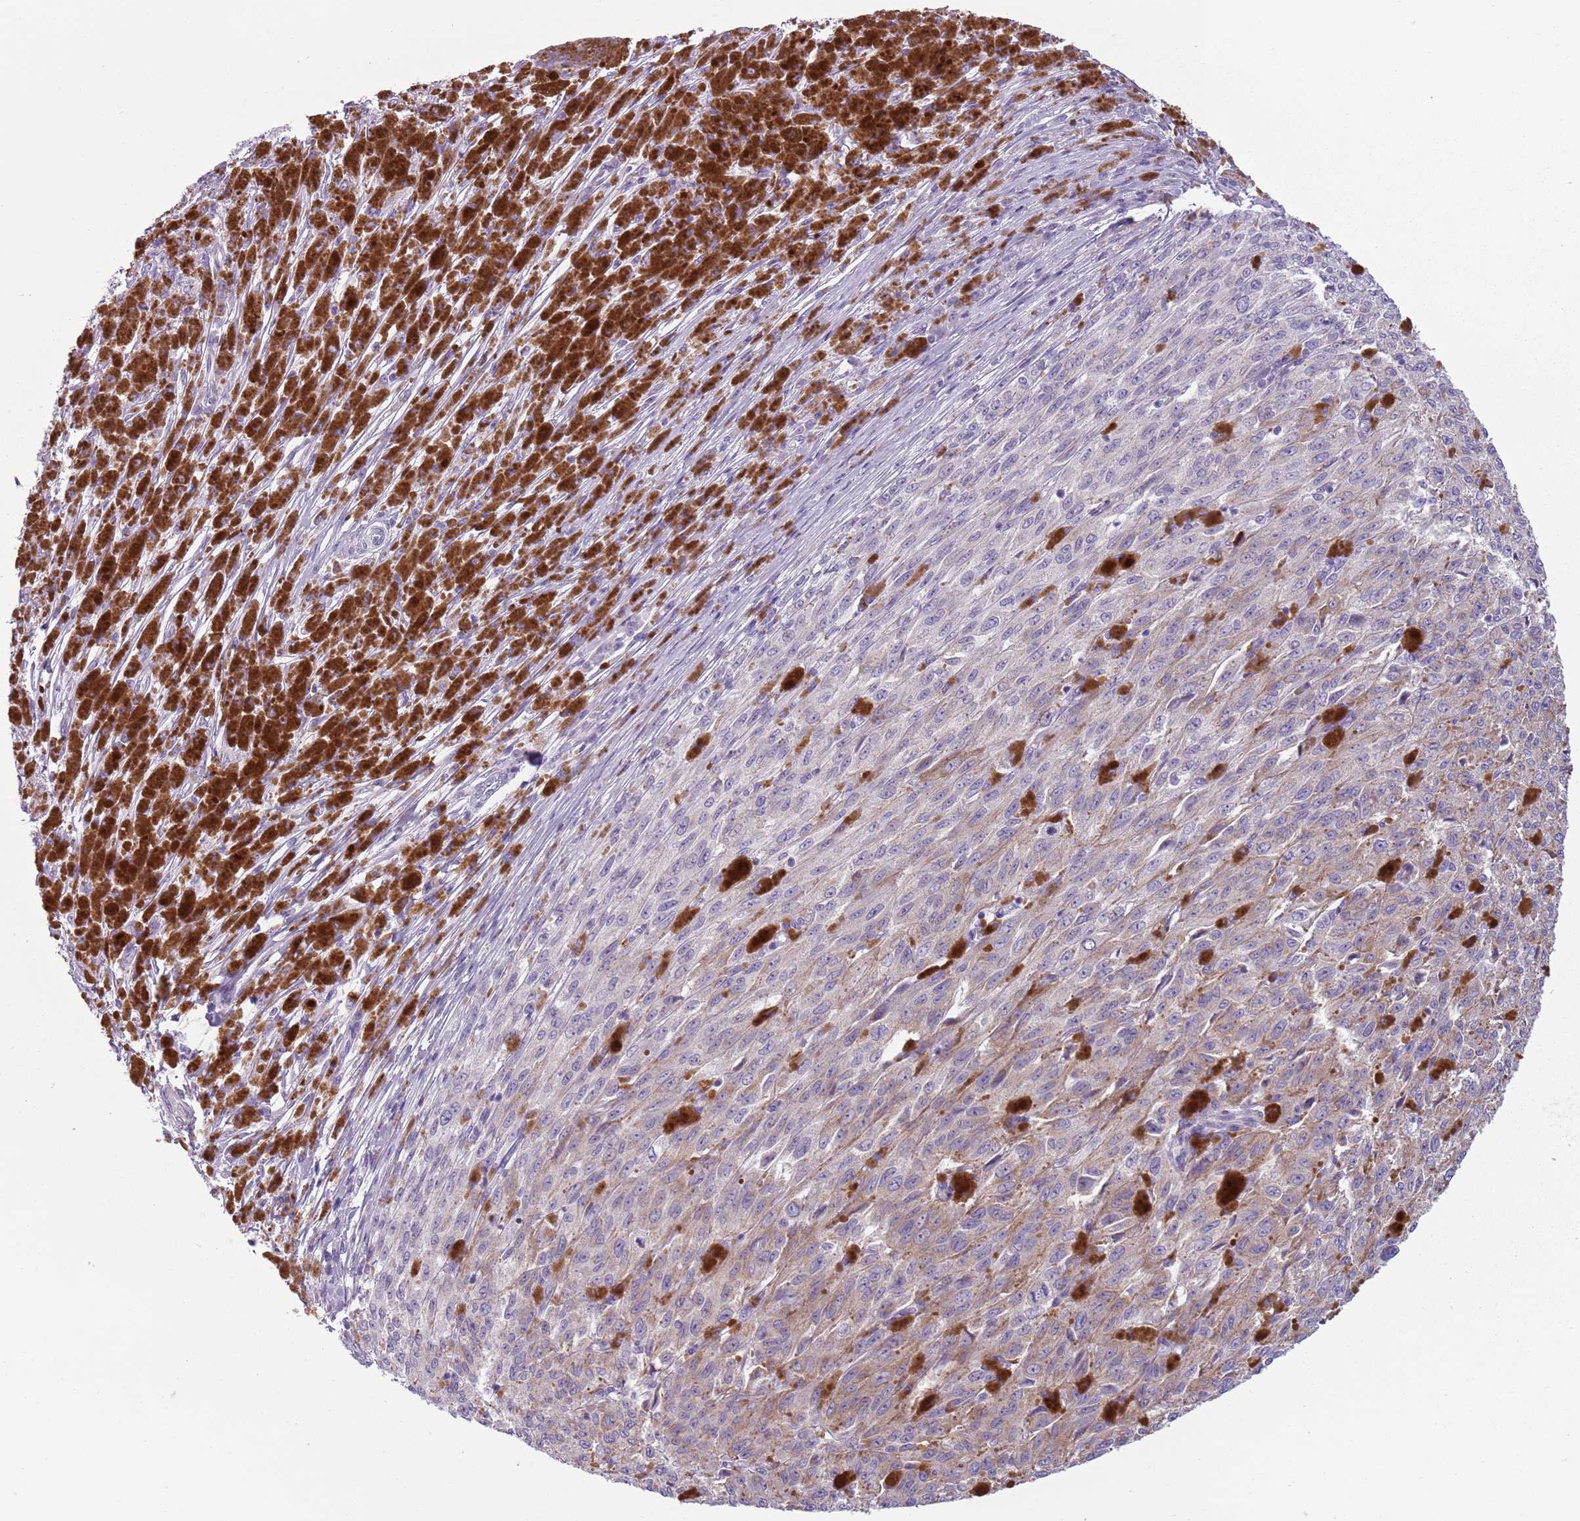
{"staining": {"intensity": "weak", "quantity": "<25%", "location": "cytoplasmic/membranous"}, "tissue": "melanoma", "cell_type": "Tumor cells", "image_type": "cancer", "snomed": [{"axis": "morphology", "description": "Malignant melanoma, NOS"}, {"axis": "topography", "description": "Skin"}], "caption": "High power microscopy image of an immunohistochemistry image of malignant melanoma, revealing no significant expression in tumor cells.", "gene": "MEGF8", "patient": {"sex": "female", "age": 52}}